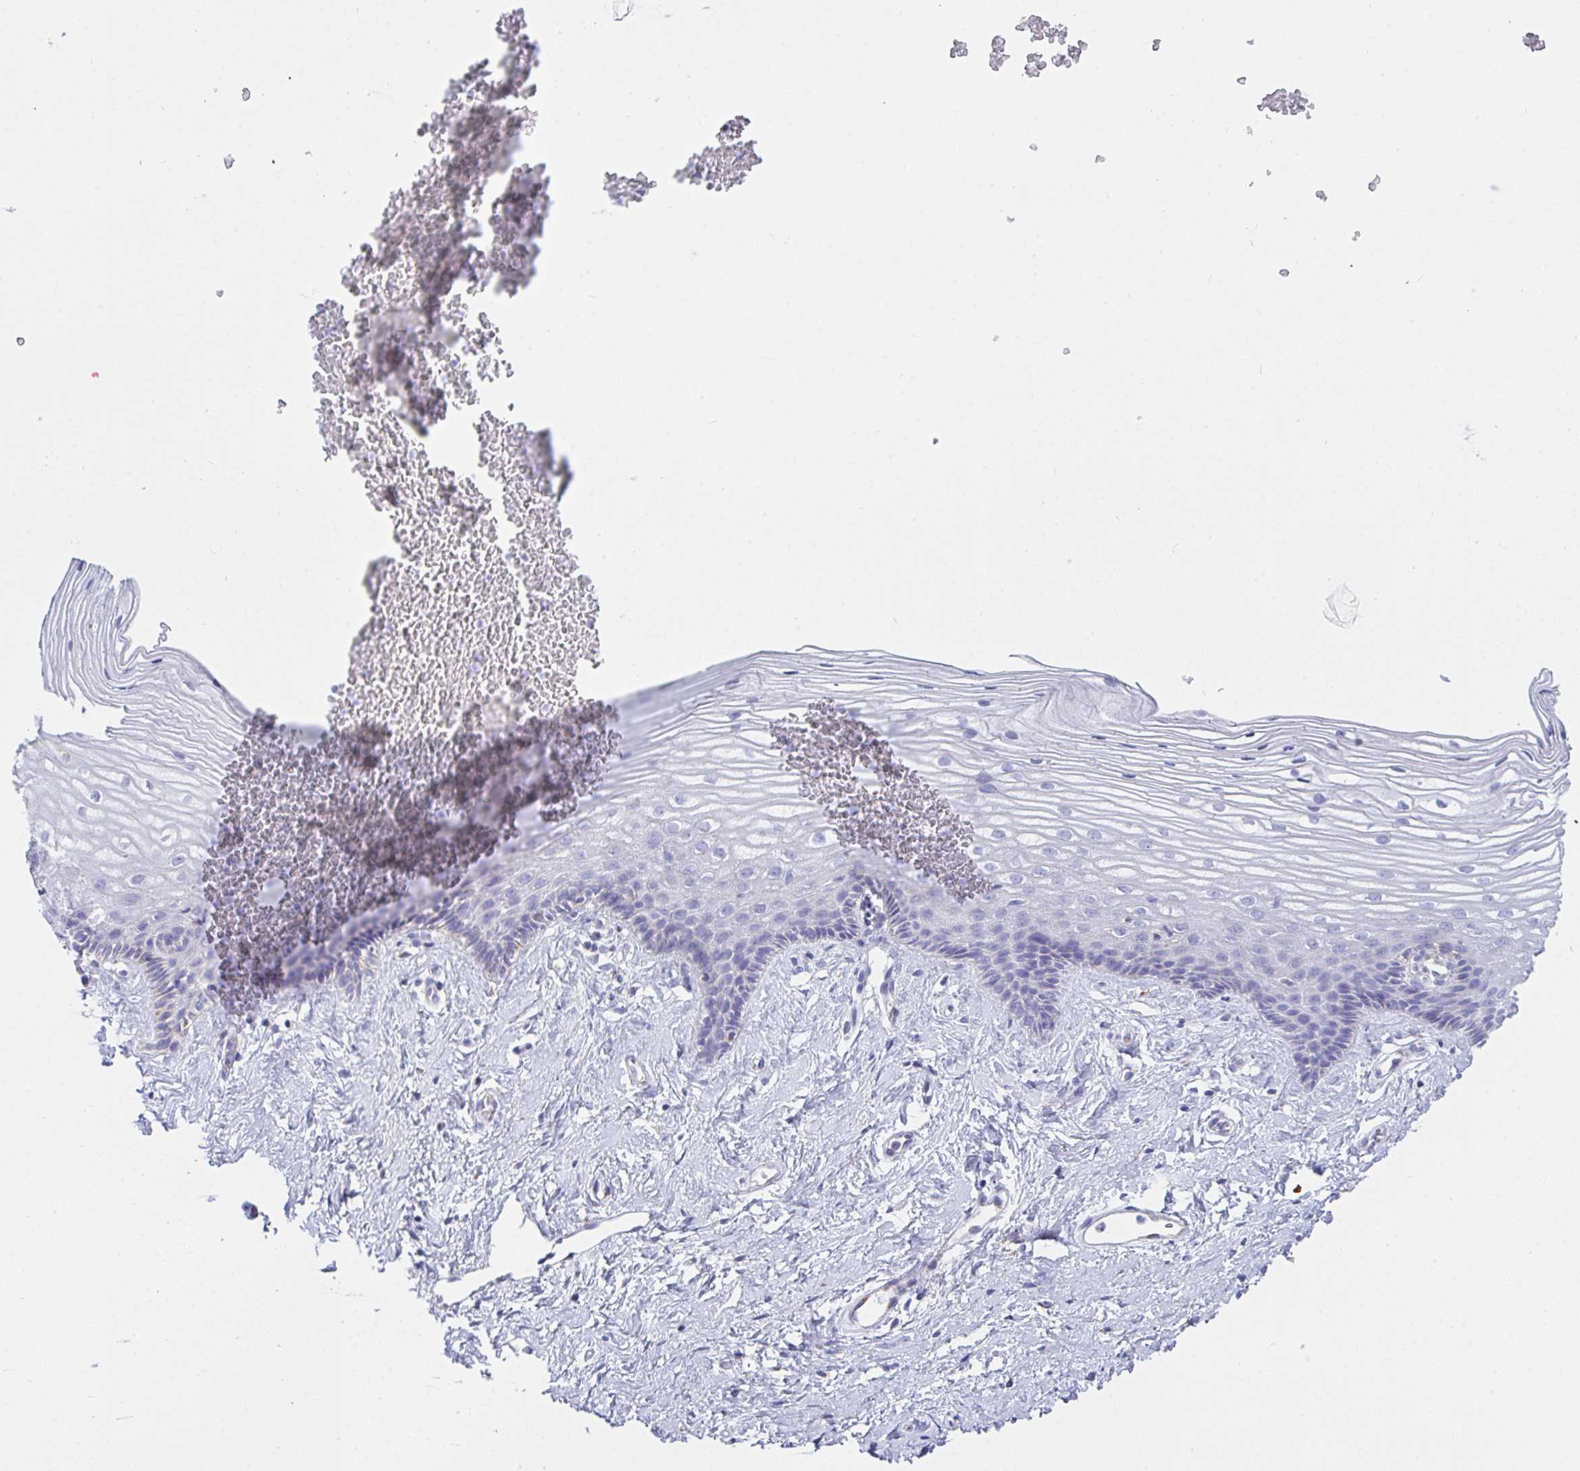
{"staining": {"intensity": "moderate", "quantity": ">75%", "location": "cytoplasmic/membranous"}, "tissue": "cervix", "cell_type": "Glandular cells", "image_type": "normal", "snomed": [{"axis": "morphology", "description": "Normal tissue, NOS"}, {"axis": "topography", "description": "Cervix"}], "caption": "Unremarkable cervix demonstrates moderate cytoplasmic/membranous staining in about >75% of glandular cells, visualized by immunohistochemistry.", "gene": "AIFM1", "patient": {"sex": "female", "age": 40}}